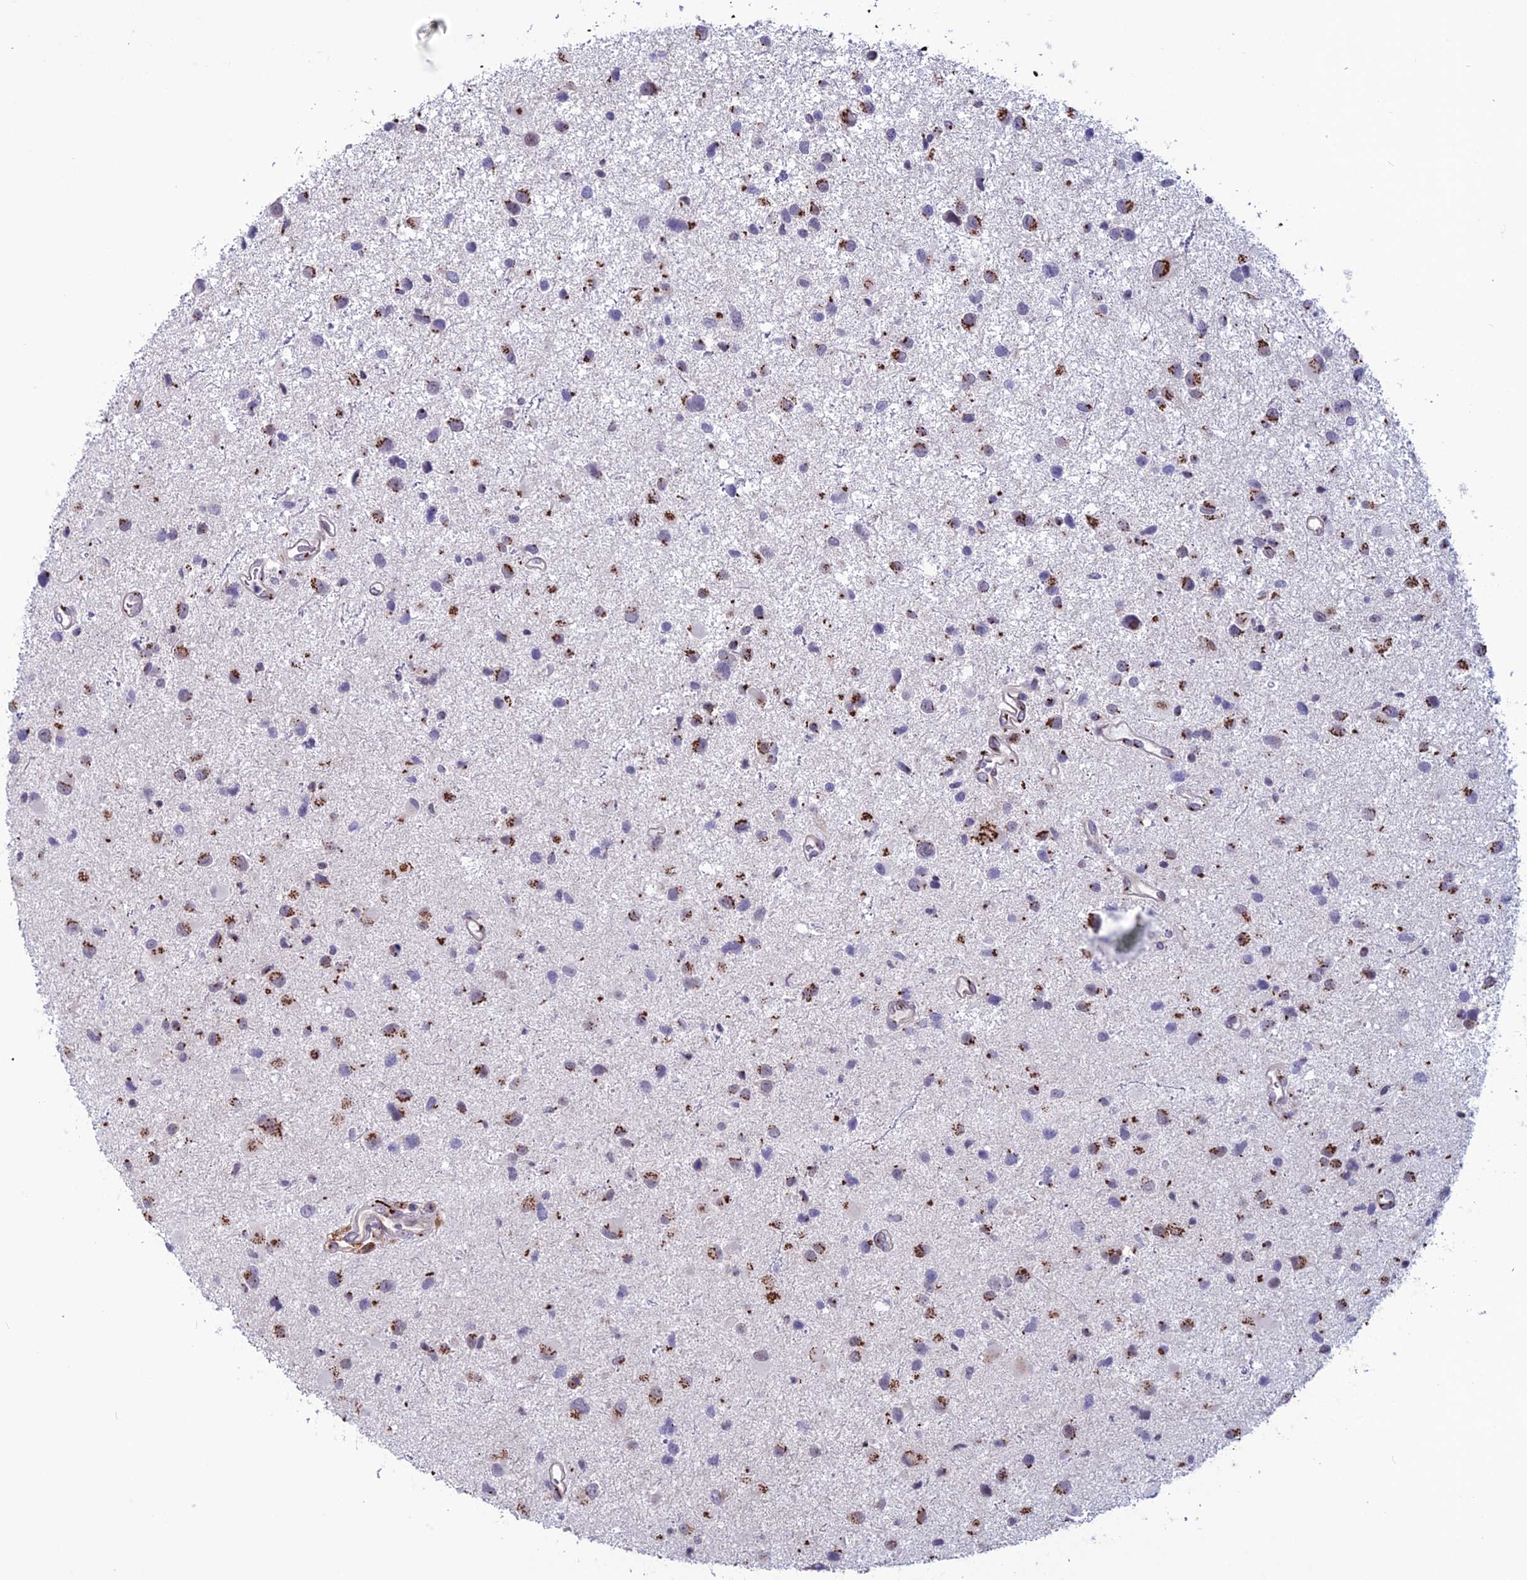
{"staining": {"intensity": "strong", "quantity": "25%-75%", "location": "cytoplasmic/membranous"}, "tissue": "glioma", "cell_type": "Tumor cells", "image_type": "cancer", "snomed": [{"axis": "morphology", "description": "Glioma, malignant, Low grade"}, {"axis": "topography", "description": "Brain"}], "caption": "This is an image of immunohistochemistry staining of low-grade glioma (malignant), which shows strong expression in the cytoplasmic/membranous of tumor cells.", "gene": "PLEKHA4", "patient": {"sex": "female", "age": 32}}